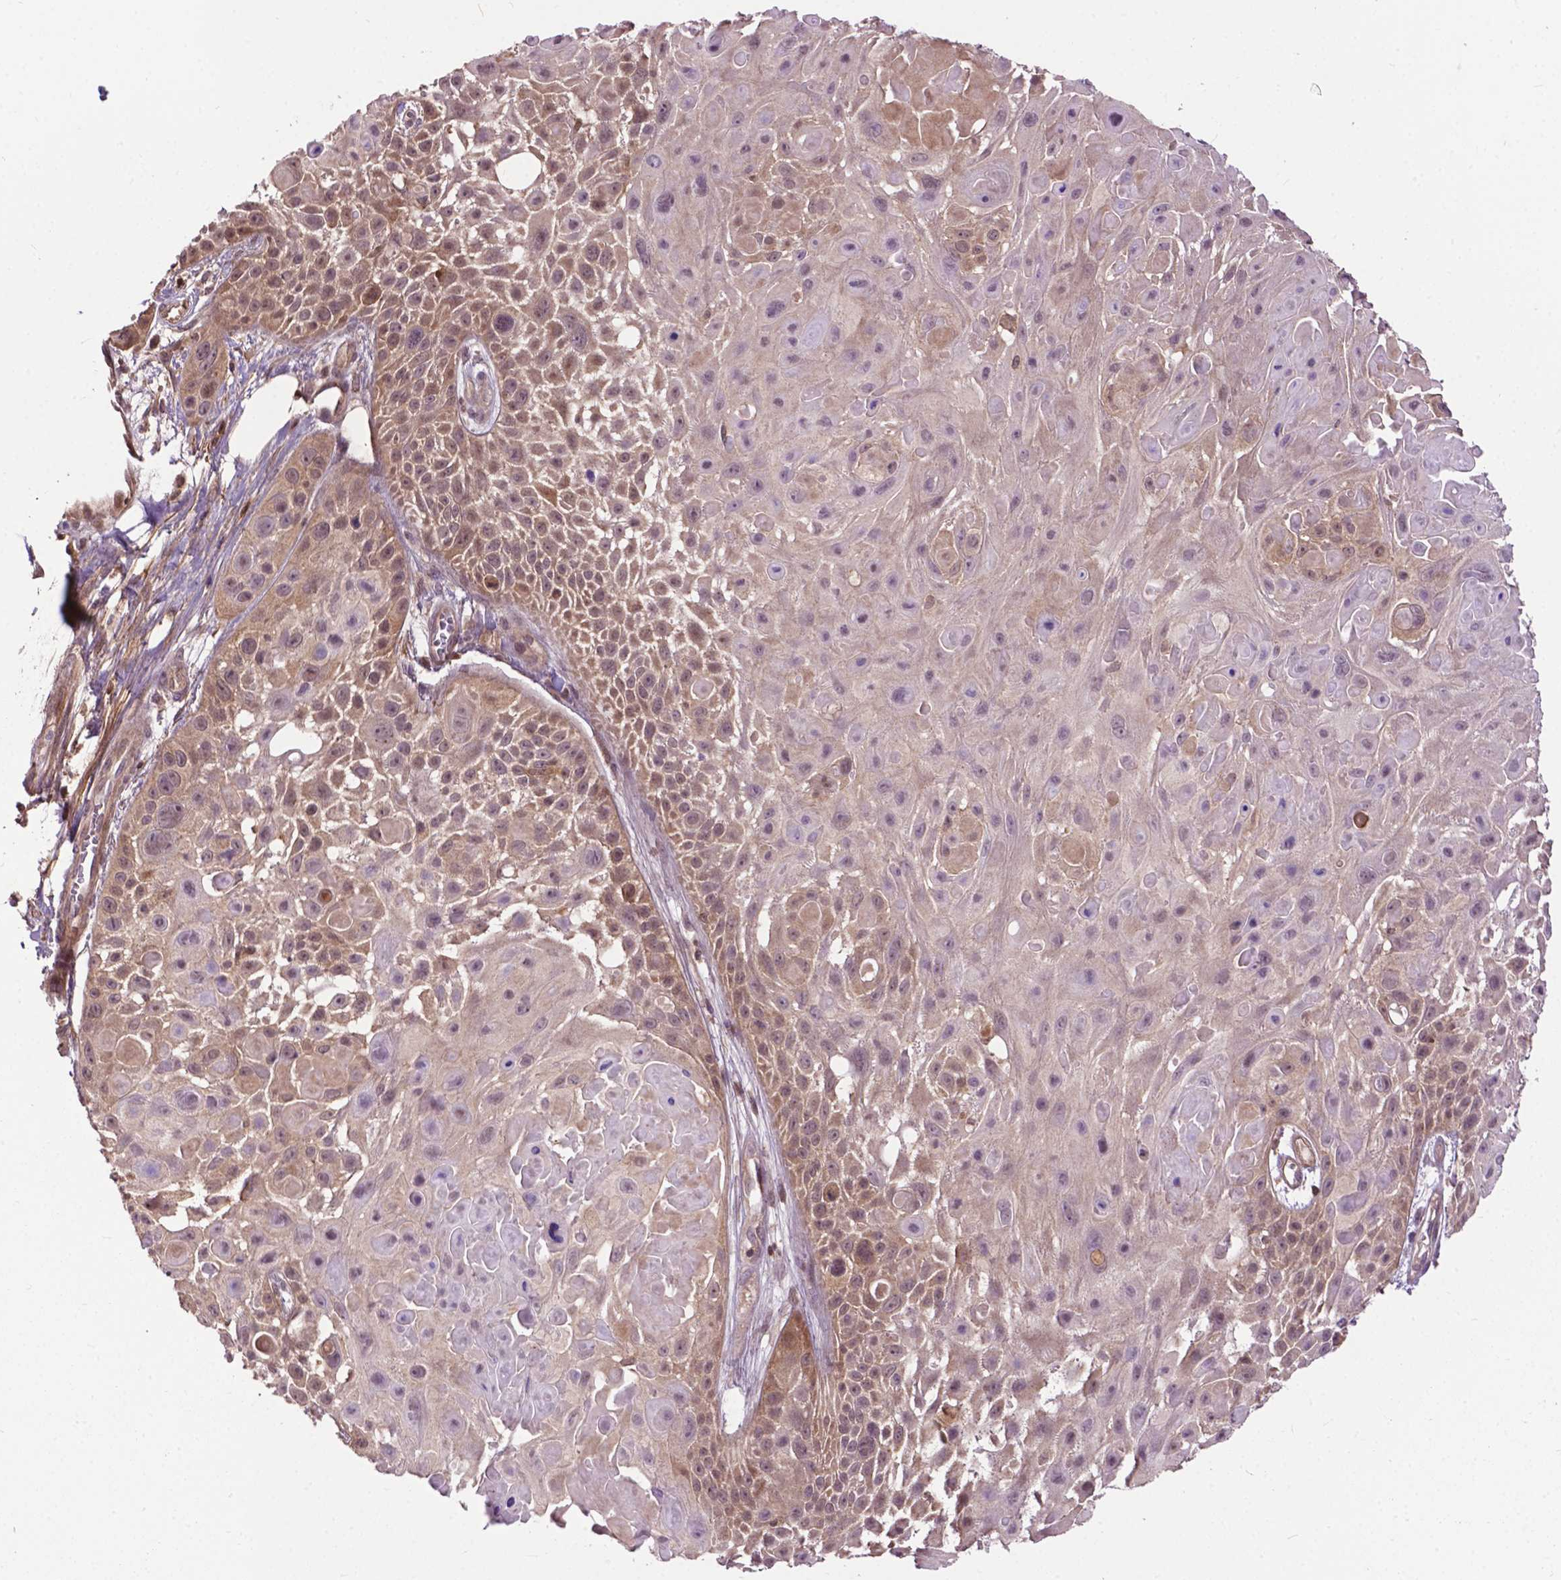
{"staining": {"intensity": "moderate", "quantity": "25%-75%", "location": "cytoplasmic/membranous"}, "tissue": "skin cancer", "cell_type": "Tumor cells", "image_type": "cancer", "snomed": [{"axis": "morphology", "description": "Squamous cell carcinoma, NOS"}, {"axis": "topography", "description": "Skin"}, {"axis": "topography", "description": "Anal"}], "caption": "An image of human skin cancer stained for a protein displays moderate cytoplasmic/membranous brown staining in tumor cells. Ihc stains the protein in brown and the nuclei are stained blue.", "gene": "CHMP4A", "patient": {"sex": "female", "age": 75}}